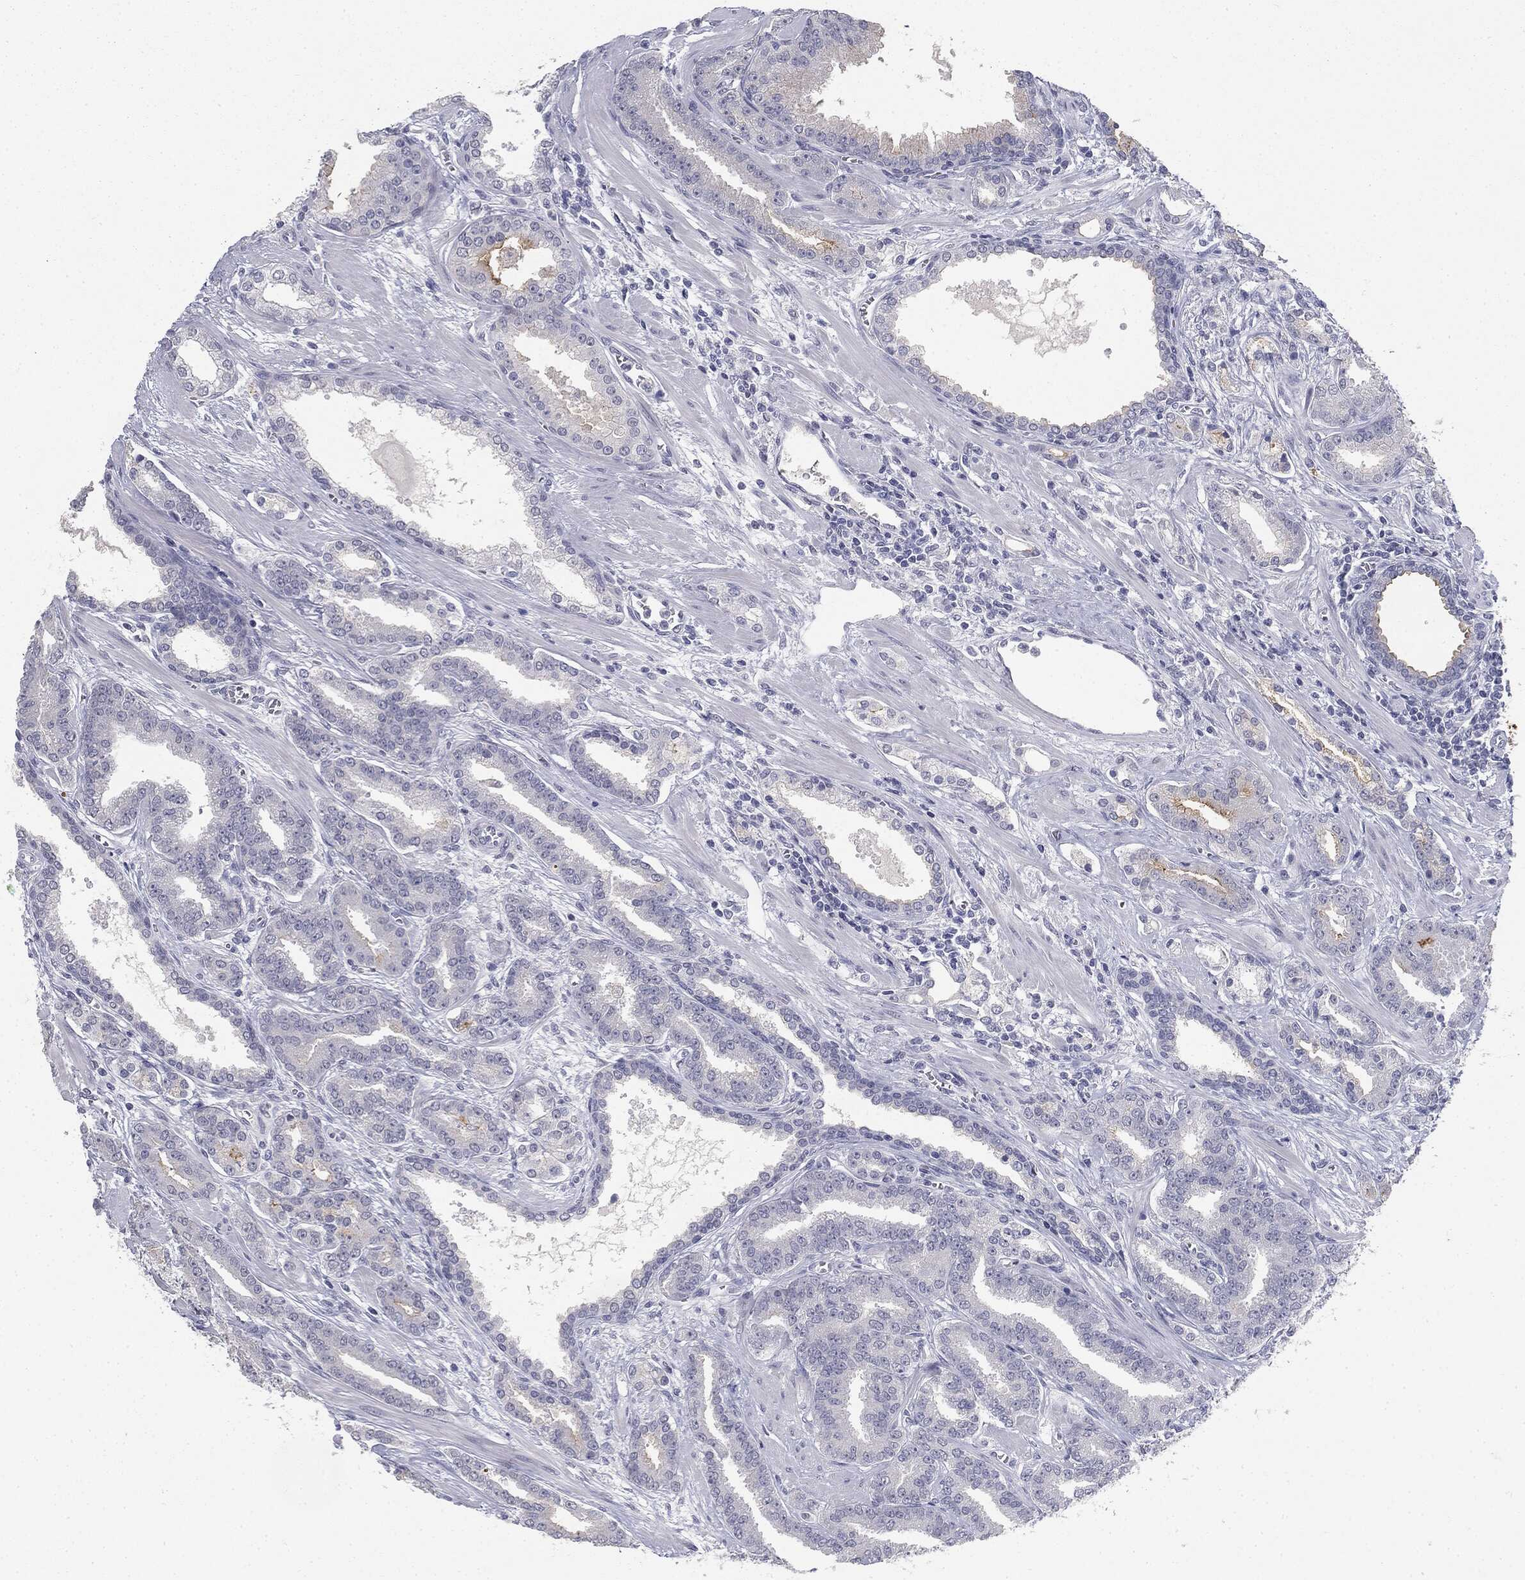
{"staining": {"intensity": "negative", "quantity": "none", "location": "none"}, "tissue": "prostate cancer", "cell_type": "Tumor cells", "image_type": "cancer", "snomed": [{"axis": "morphology", "description": "Adenocarcinoma, High grade"}, {"axis": "topography", "description": "Prostate"}], "caption": "Tumor cells show no significant protein positivity in prostate cancer (high-grade adenocarcinoma).", "gene": "MUC1", "patient": {"sex": "male", "age": 60}}